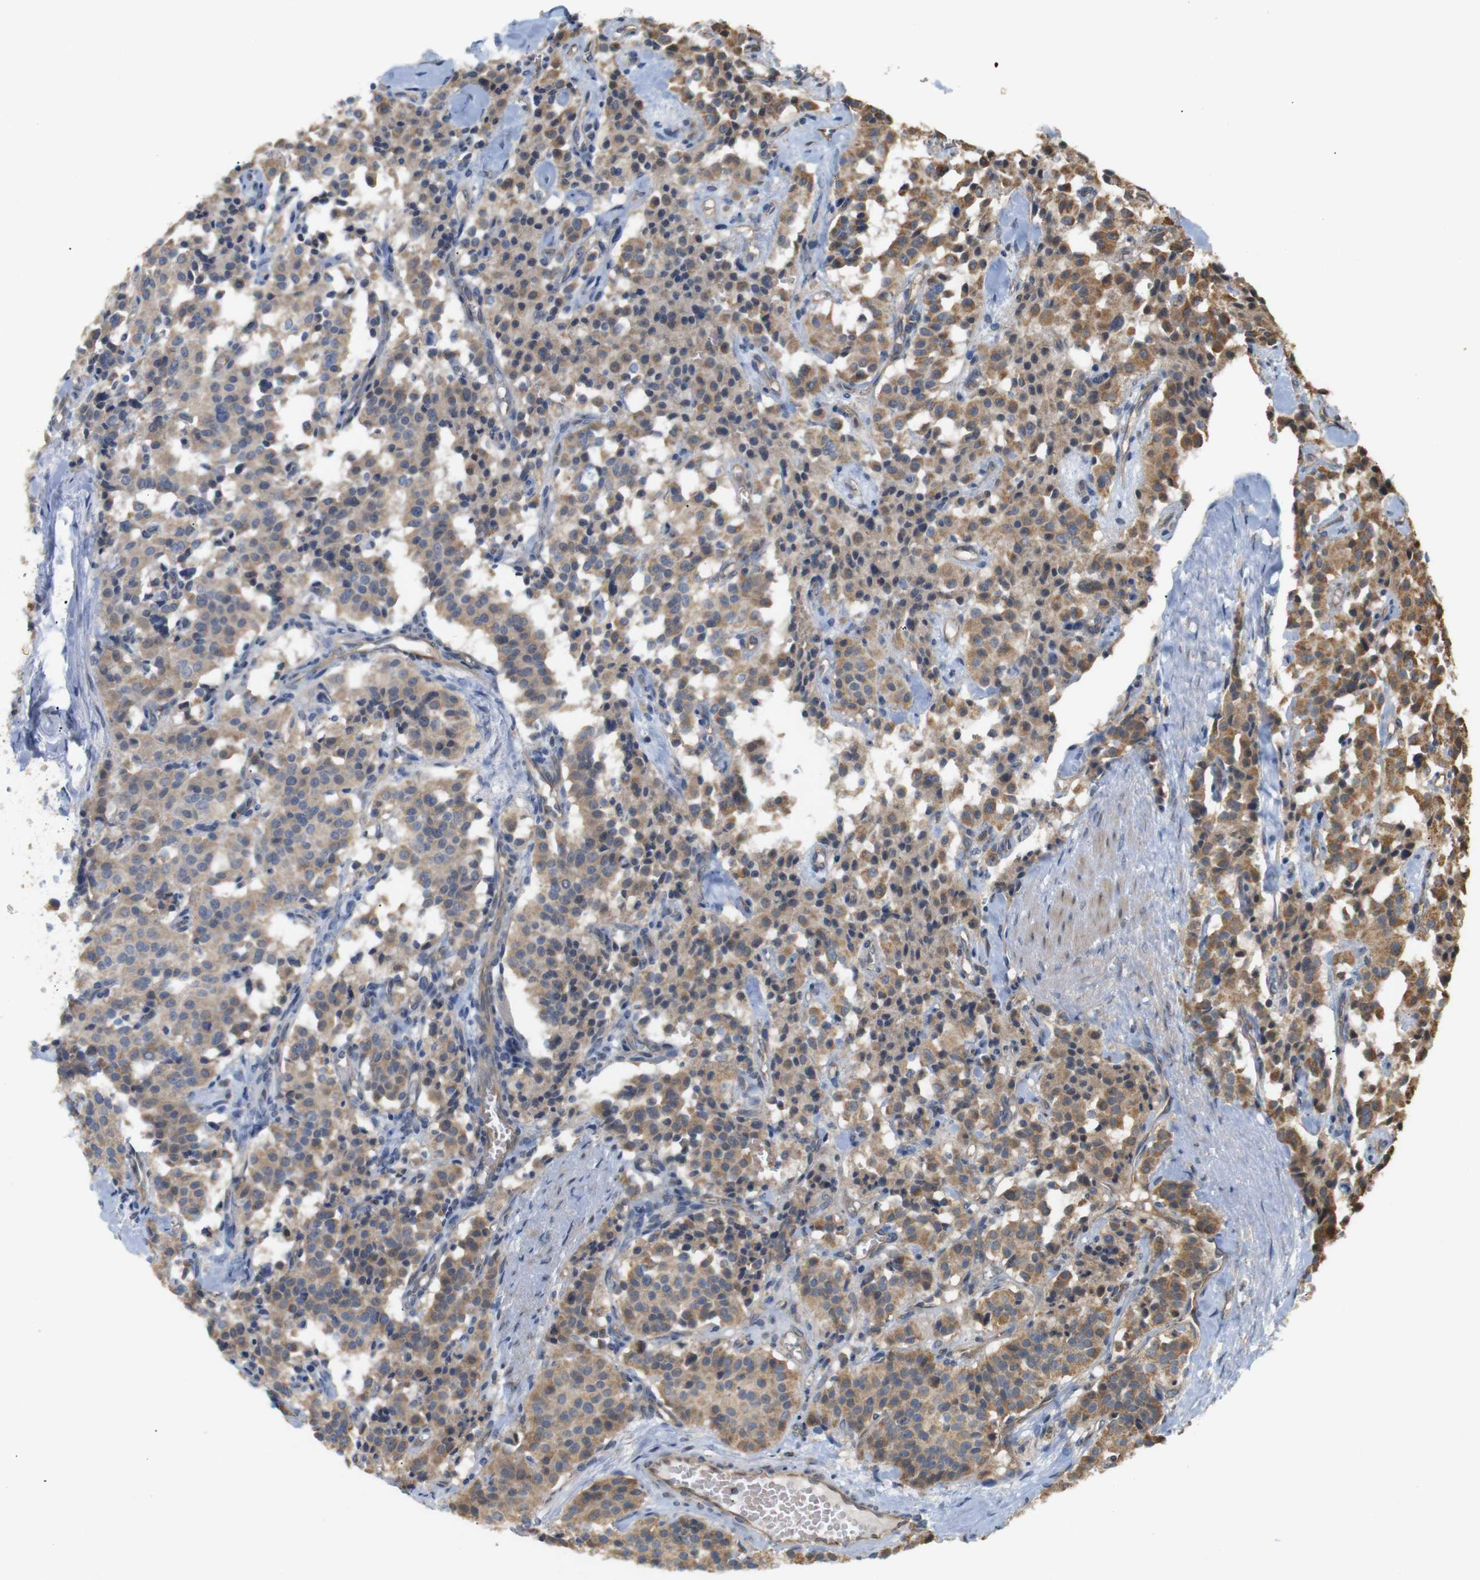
{"staining": {"intensity": "moderate", "quantity": ">75%", "location": "cytoplasmic/membranous"}, "tissue": "carcinoid", "cell_type": "Tumor cells", "image_type": "cancer", "snomed": [{"axis": "morphology", "description": "Carcinoid, malignant, NOS"}, {"axis": "topography", "description": "Lung"}], "caption": "Moderate cytoplasmic/membranous expression is present in approximately >75% of tumor cells in carcinoid. The staining is performed using DAB (3,3'-diaminobenzidine) brown chromogen to label protein expression. The nuclei are counter-stained blue using hematoxylin.", "gene": "KSR1", "patient": {"sex": "male", "age": 30}}